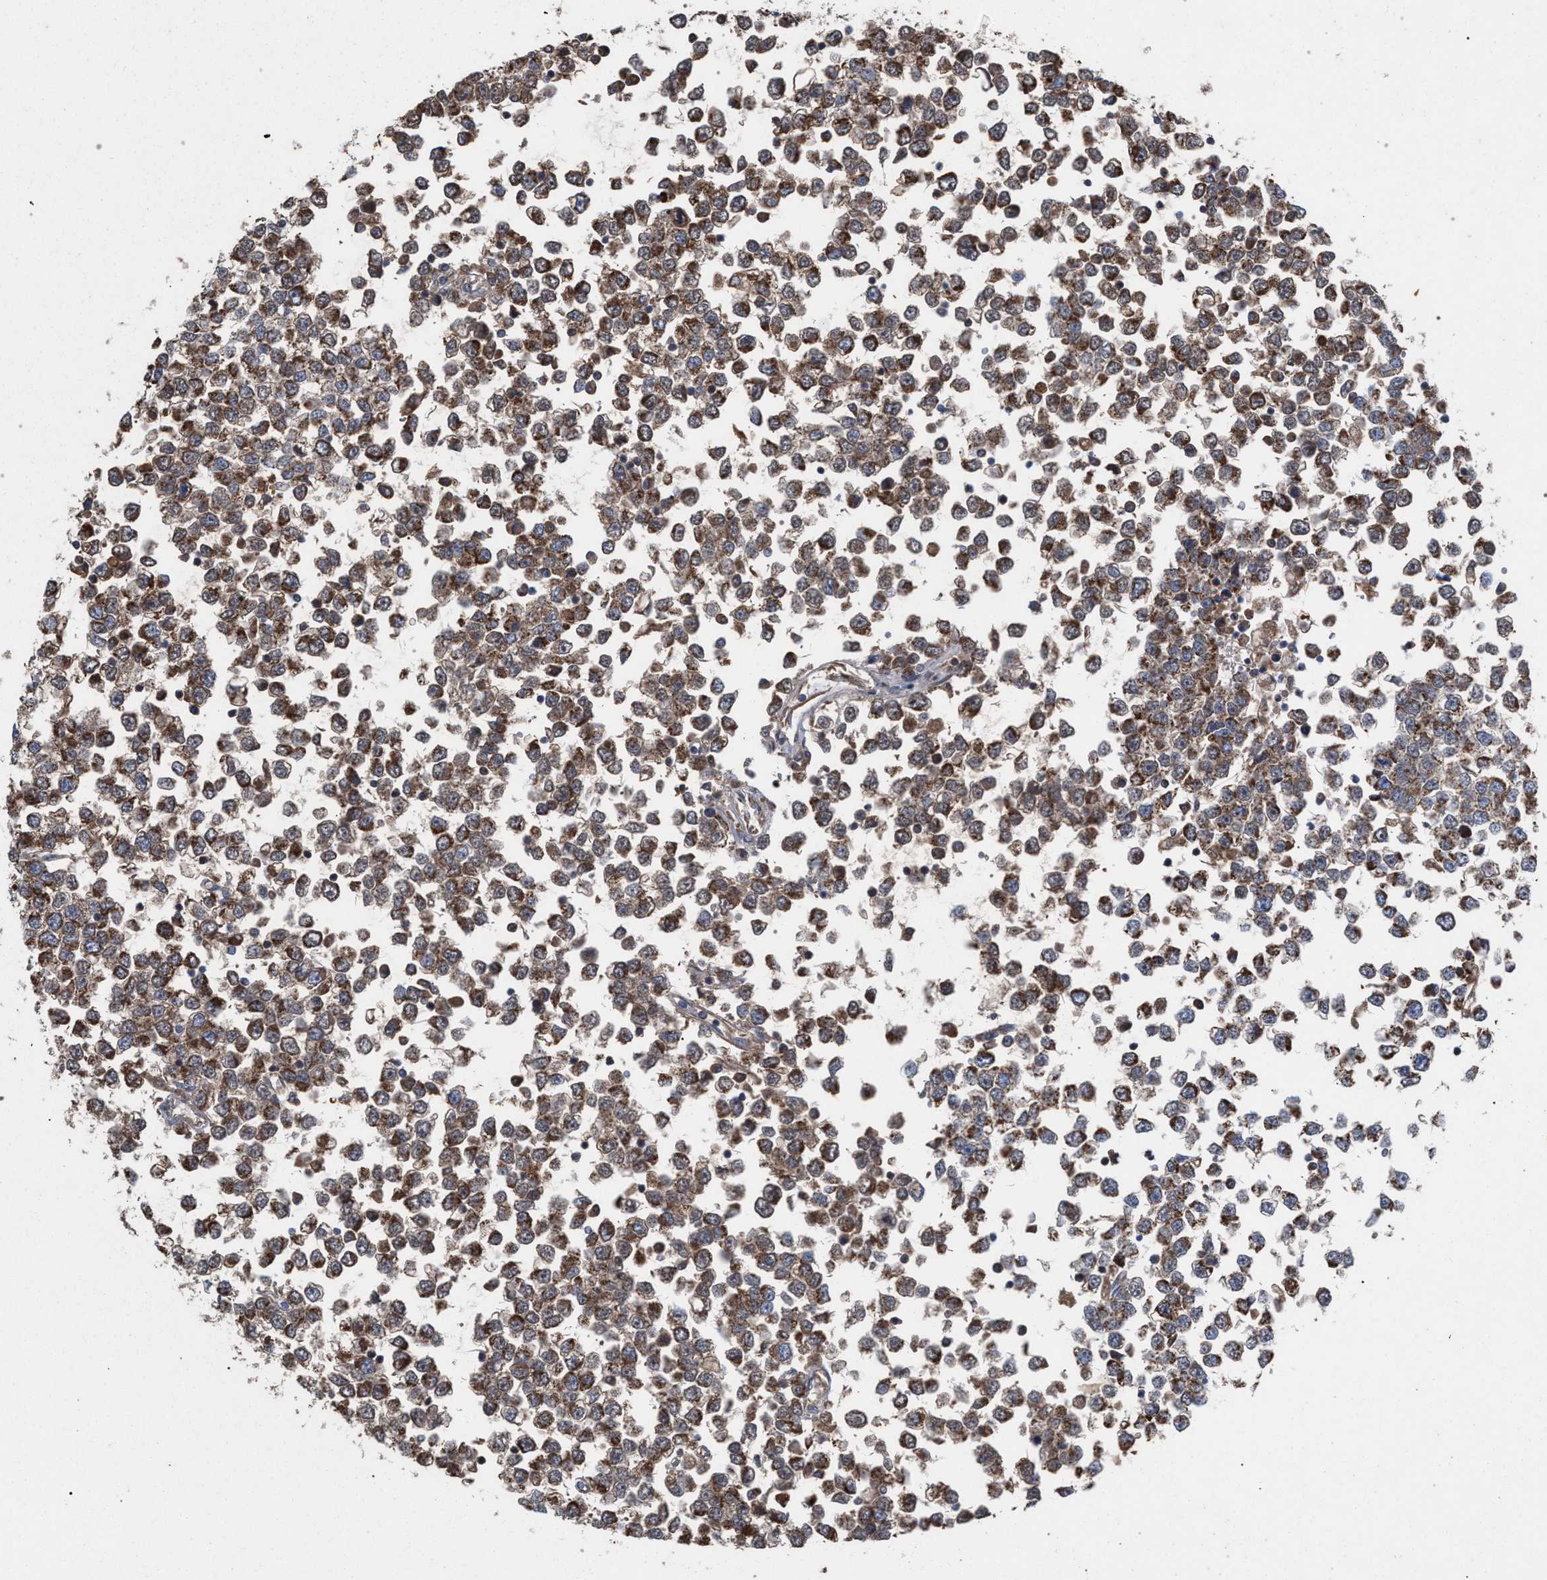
{"staining": {"intensity": "moderate", "quantity": ">75%", "location": "cytoplasmic/membranous"}, "tissue": "testis cancer", "cell_type": "Tumor cells", "image_type": "cancer", "snomed": [{"axis": "morphology", "description": "Seminoma, NOS"}, {"axis": "topography", "description": "Testis"}], "caption": "Tumor cells show medium levels of moderate cytoplasmic/membranous expression in approximately >75% of cells in human testis cancer (seminoma). (DAB (3,3'-diaminobenzidine) = brown stain, brightfield microscopy at high magnification).", "gene": "BCL2L12", "patient": {"sex": "male", "age": 65}}